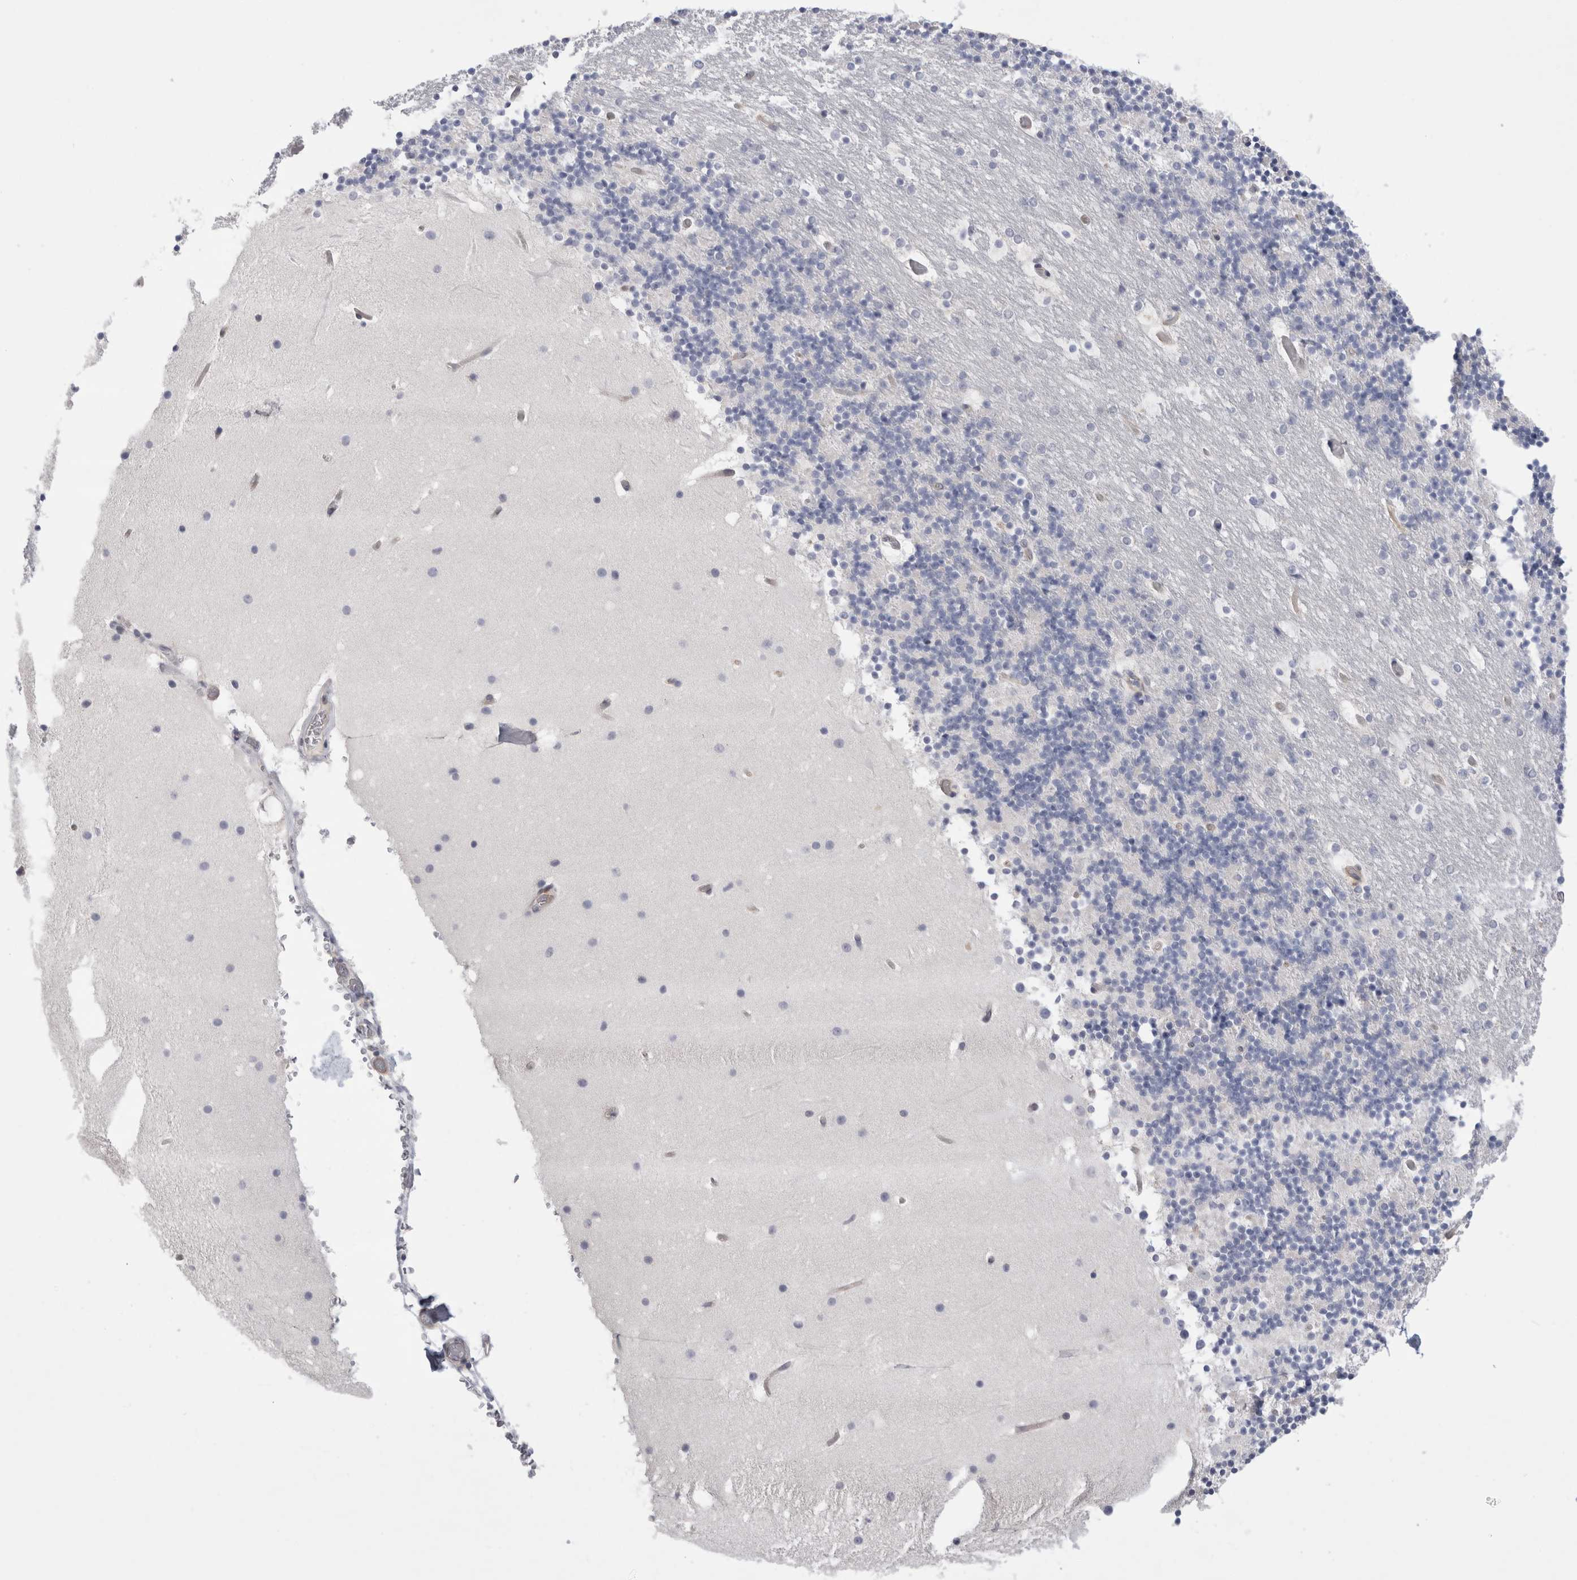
{"staining": {"intensity": "negative", "quantity": "none", "location": "none"}, "tissue": "cerebellum", "cell_type": "Cells in granular layer", "image_type": "normal", "snomed": [{"axis": "morphology", "description": "Normal tissue, NOS"}, {"axis": "topography", "description": "Cerebellum"}], "caption": "Immunohistochemistry image of unremarkable human cerebellum stained for a protein (brown), which reveals no expression in cells in granular layer. (DAB immunohistochemistry visualized using brightfield microscopy, high magnification).", "gene": "VANGL1", "patient": {"sex": "male", "age": 57}}